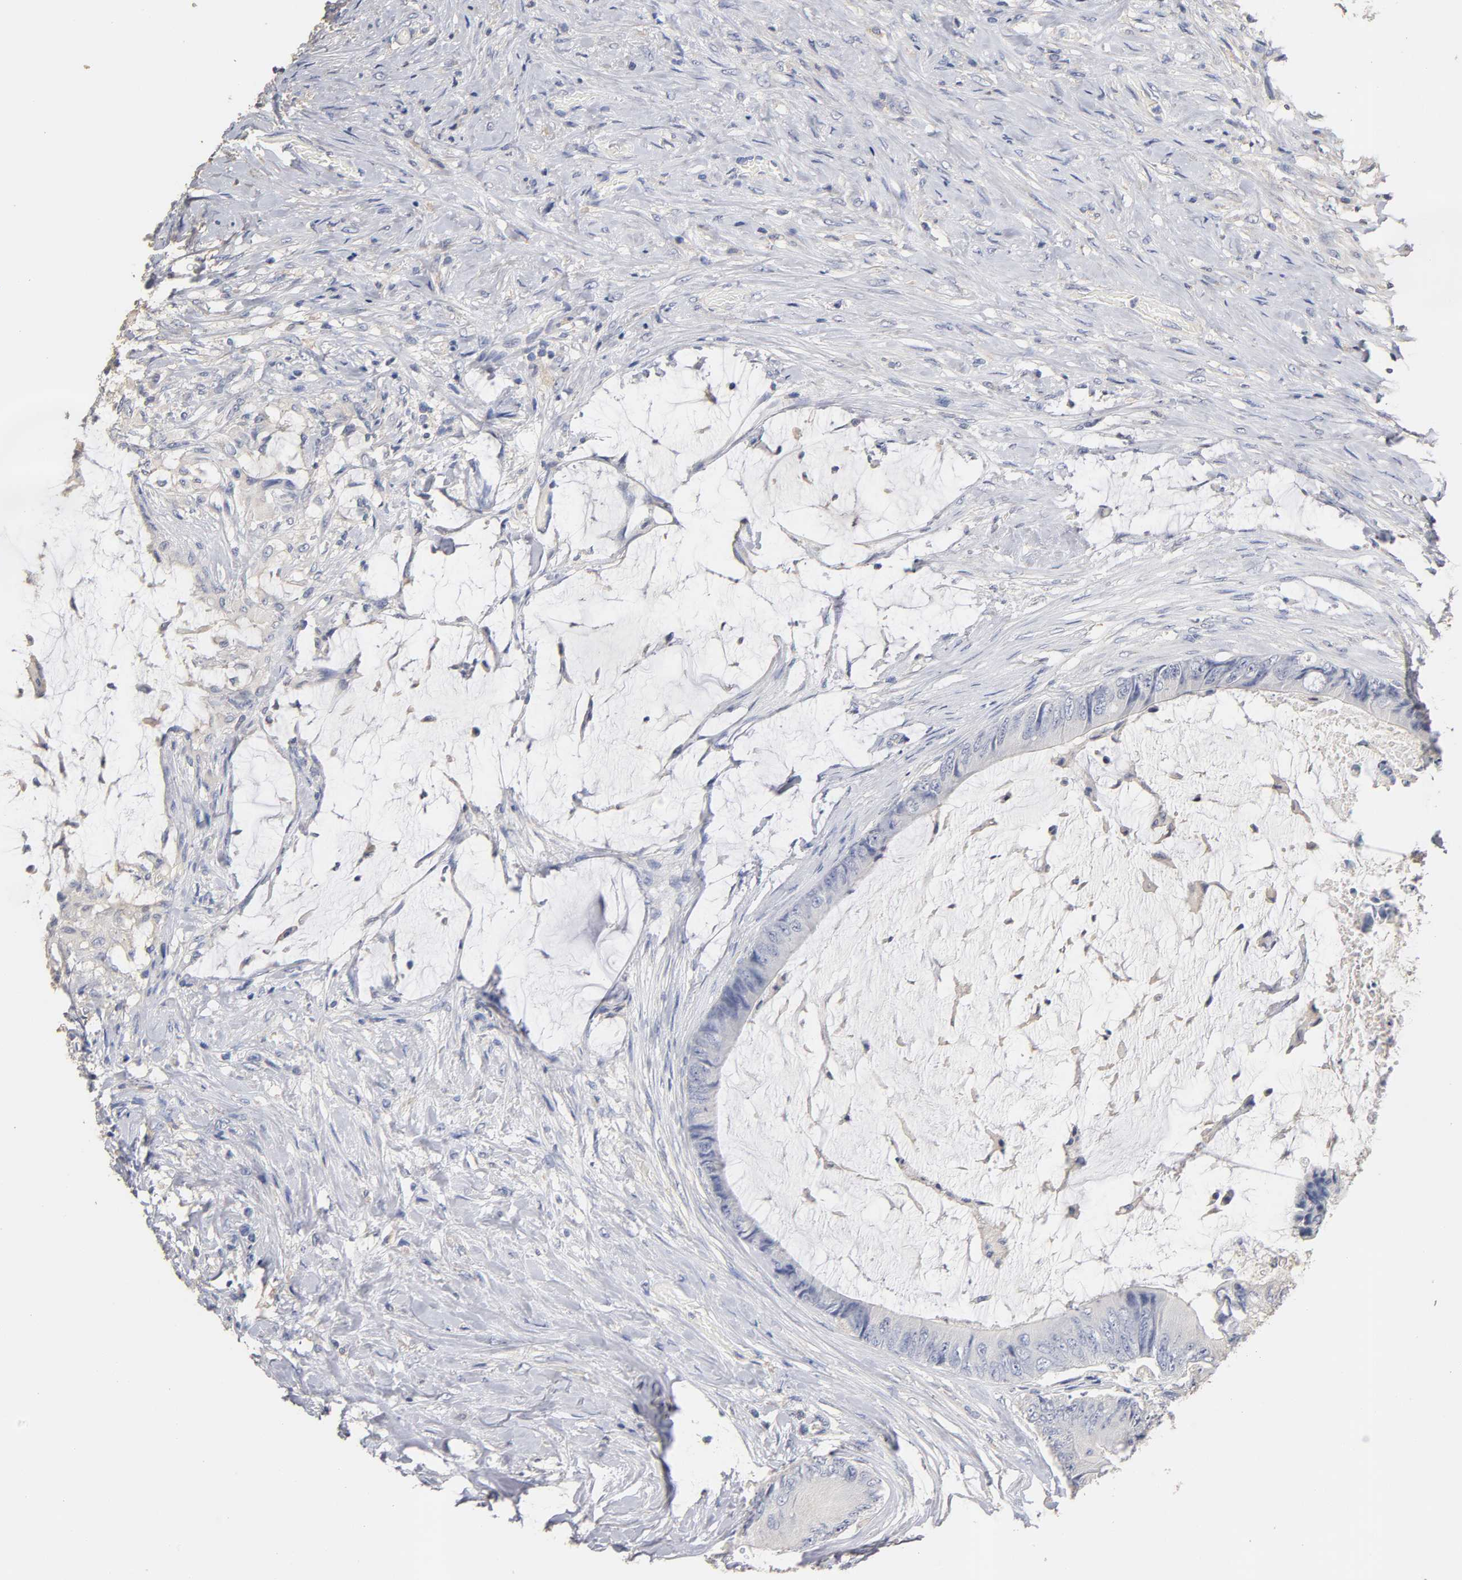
{"staining": {"intensity": "negative", "quantity": "none", "location": "none"}, "tissue": "colorectal cancer", "cell_type": "Tumor cells", "image_type": "cancer", "snomed": [{"axis": "morphology", "description": "Normal tissue, NOS"}, {"axis": "morphology", "description": "Adenocarcinoma, NOS"}, {"axis": "topography", "description": "Rectum"}, {"axis": "topography", "description": "Peripheral nerve tissue"}], "caption": "A micrograph of human colorectal cancer is negative for staining in tumor cells.", "gene": "VSIG4", "patient": {"sex": "female", "age": 77}}